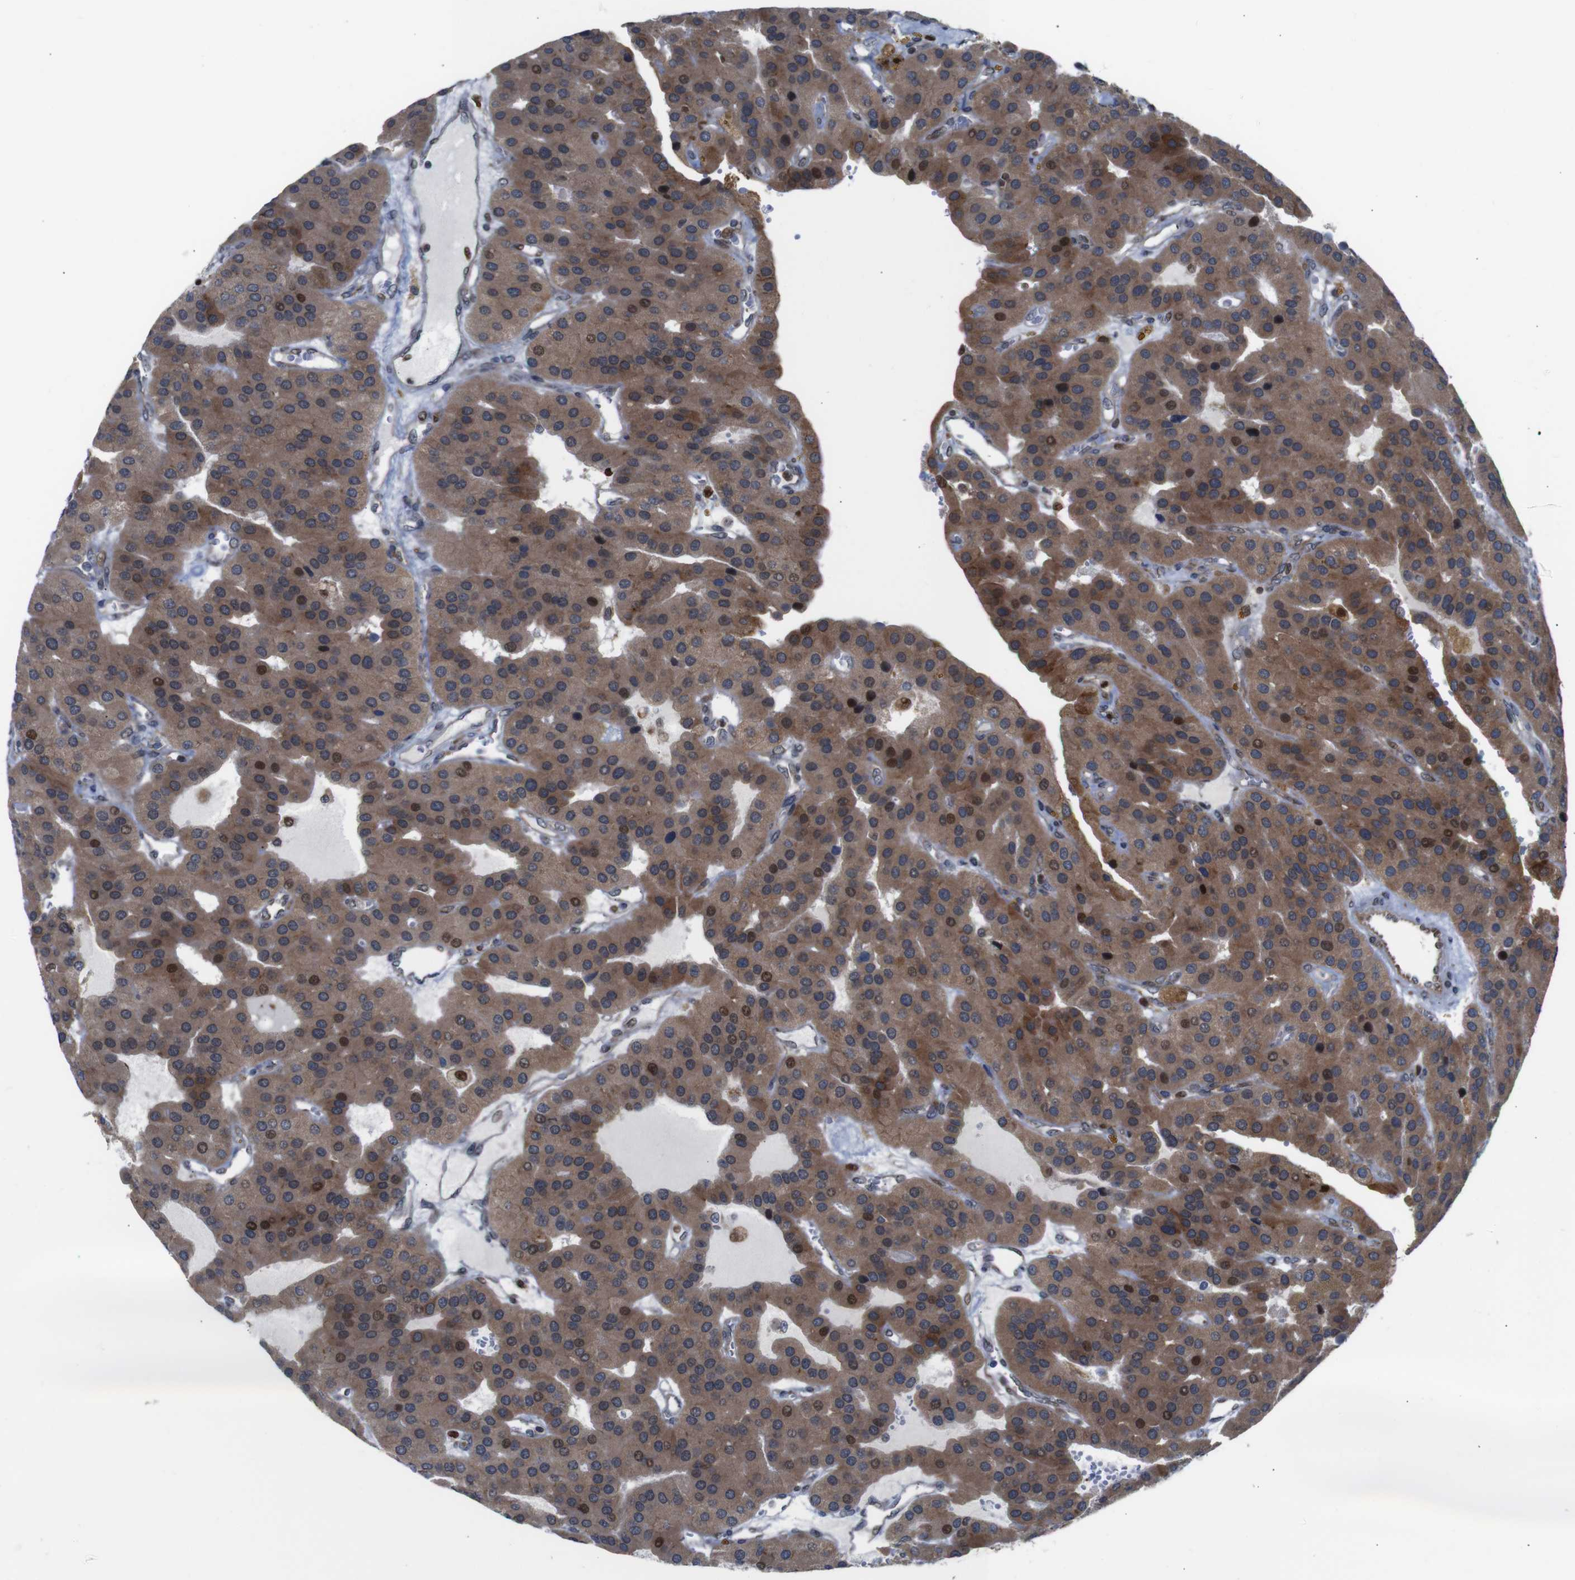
{"staining": {"intensity": "moderate", "quantity": "25%-75%", "location": "cytoplasmic/membranous,nuclear"}, "tissue": "parathyroid gland", "cell_type": "Glandular cells", "image_type": "normal", "snomed": [{"axis": "morphology", "description": "Normal tissue, NOS"}, {"axis": "morphology", "description": "Adenoma, NOS"}, {"axis": "topography", "description": "Parathyroid gland"}], "caption": "This micrograph displays benign parathyroid gland stained with immunohistochemistry to label a protein in brown. The cytoplasmic/membranous,nuclear of glandular cells show moderate positivity for the protein. Nuclei are counter-stained blue.", "gene": "PTPN1", "patient": {"sex": "female", "age": 86}}